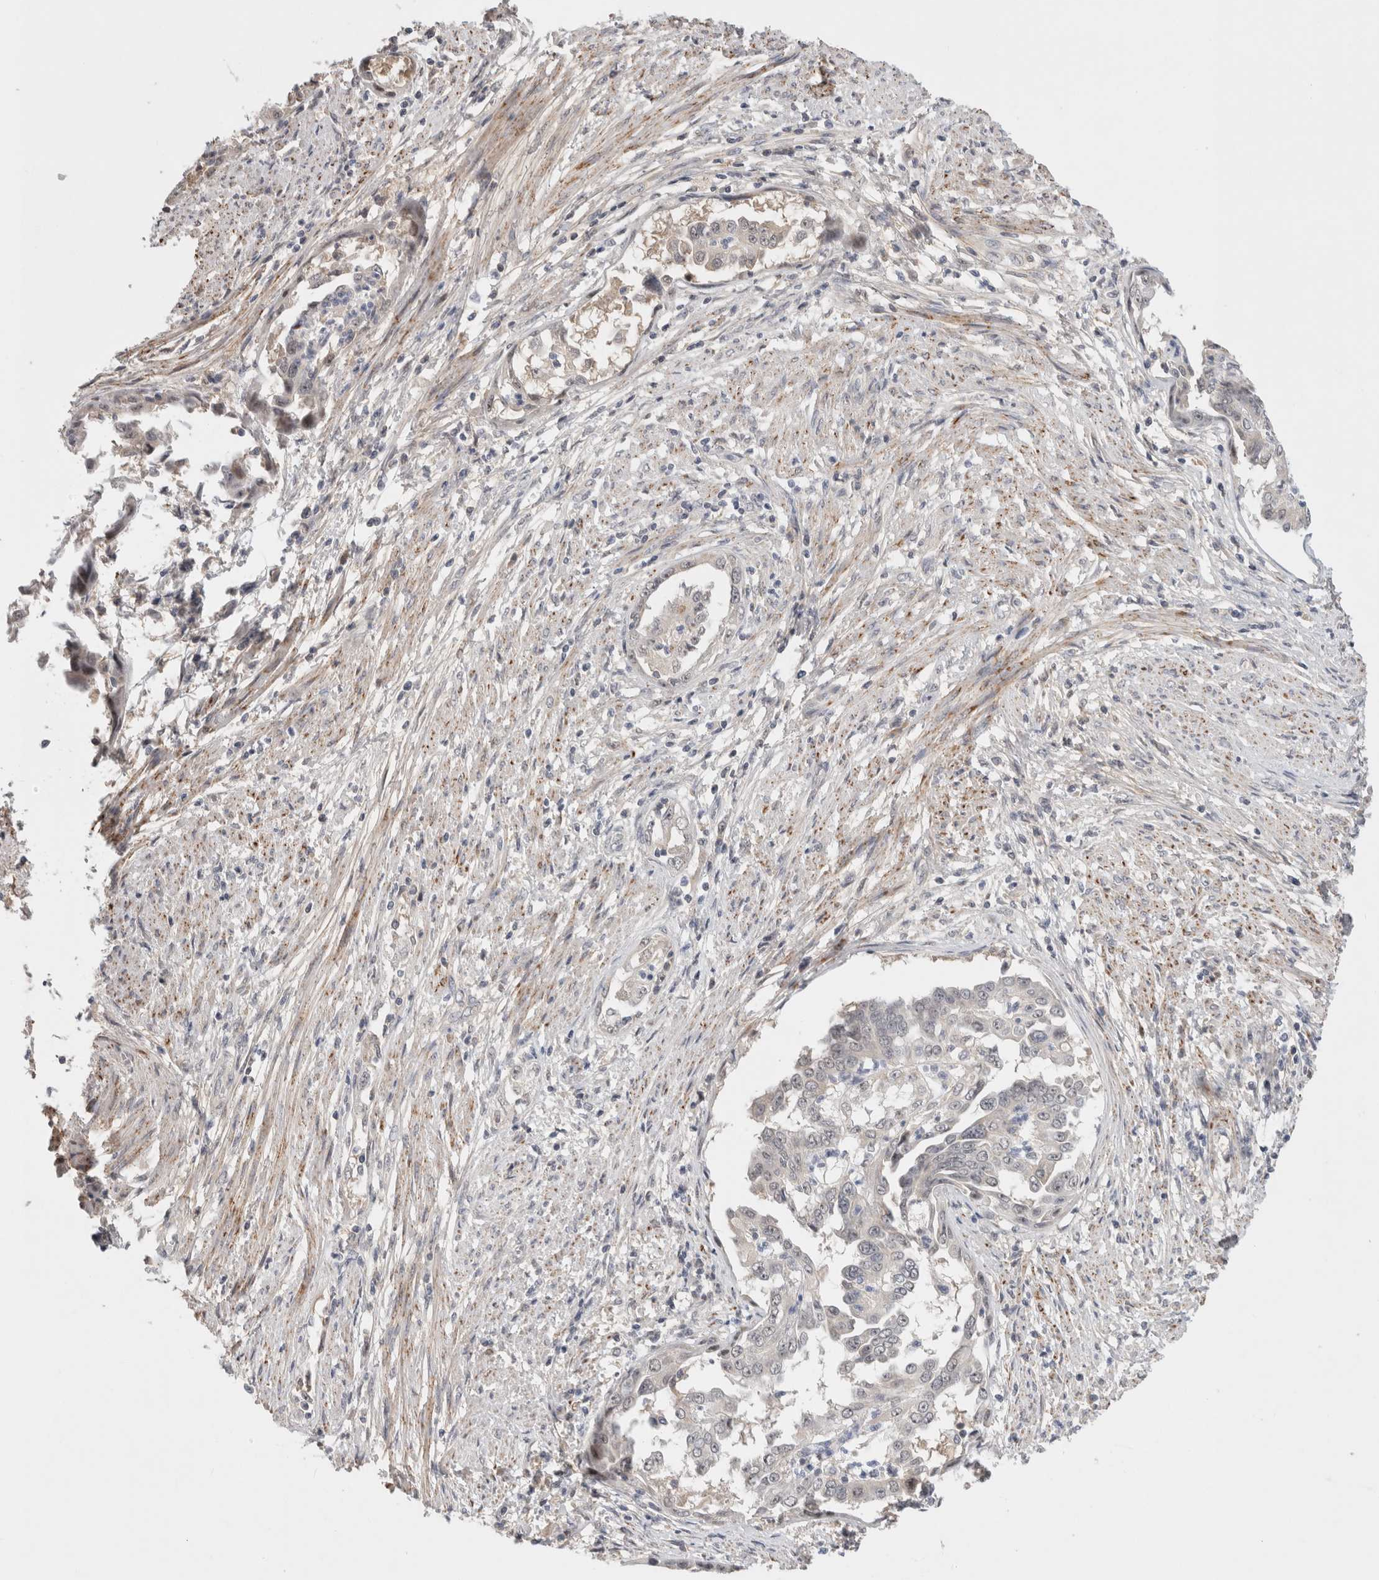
{"staining": {"intensity": "negative", "quantity": "none", "location": "none"}, "tissue": "endometrial cancer", "cell_type": "Tumor cells", "image_type": "cancer", "snomed": [{"axis": "morphology", "description": "Adenocarcinoma, NOS"}, {"axis": "topography", "description": "Endometrium"}], "caption": "Immunohistochemical staining of endometrial adenocarcinoma exhibits no significant expression in tumor cells. The staining is performed using DAB brown chromogen with nuclei counter-stained in using hematoxylin.", "gene": "HCN3", "patient": {"sex": "female", "age": 85}}